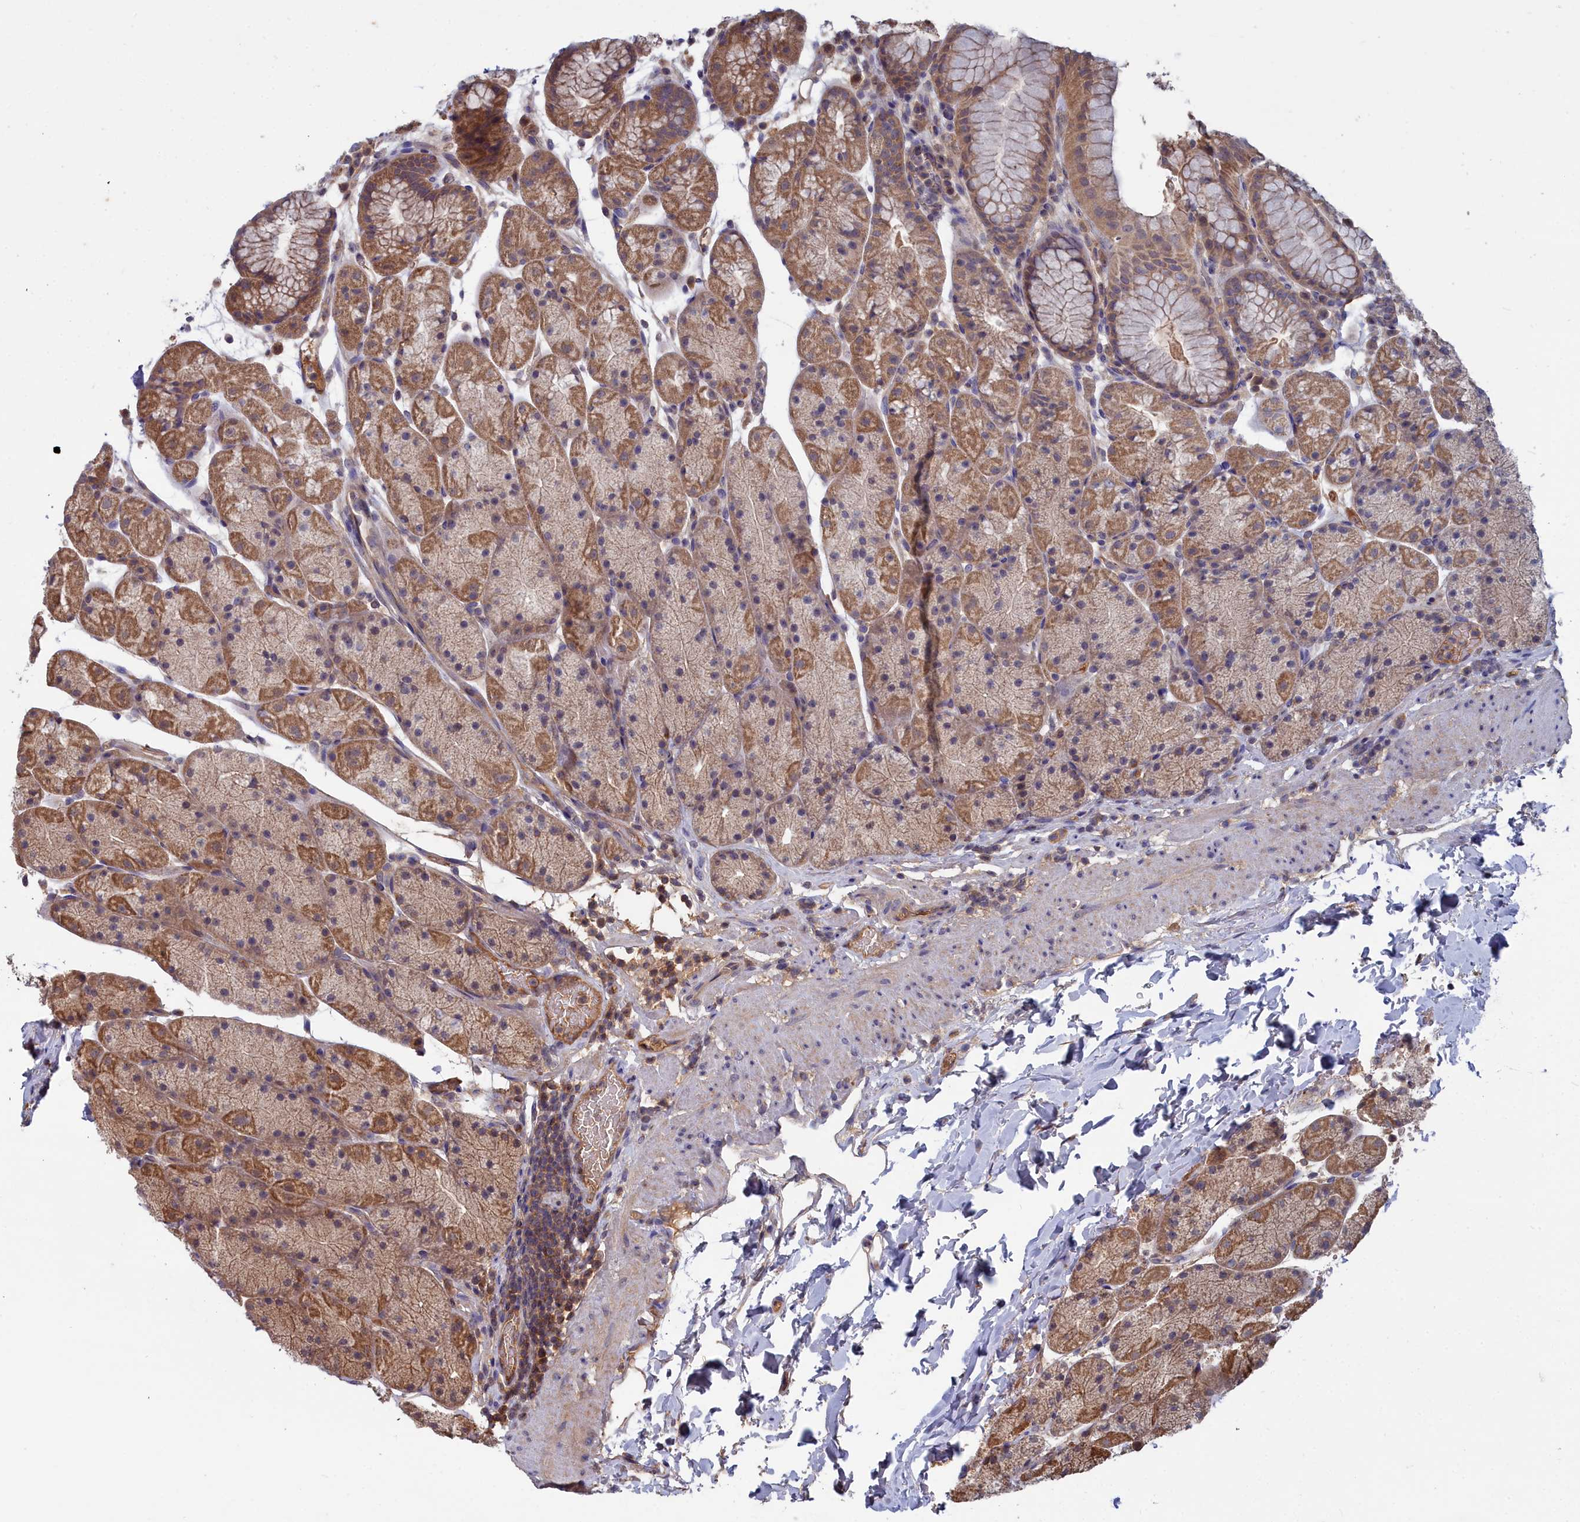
{"staining": {"intensity": "moderate", "quantity": ">75%", "location": "cytoplasmic/membranous"}, "tissue": "stomach", "cell_type": "Glandular cells", "image_type": "normal", "snomed": [{"axis": "morphology", "description": "Normal tissue, NOS"}, {"axis": "topography", "description": "Stomach, upper"}, {"axis": "topography", "description": "Stomach, lower"}], "caption": "This histopathology image shows IHC staining of benign human stomach, with medium moderate cytoplasmic/membranous positivity in about >75% of glandular cells.", "gene": "GFRA2", "patient": {"sex": "male", "age": 67}}